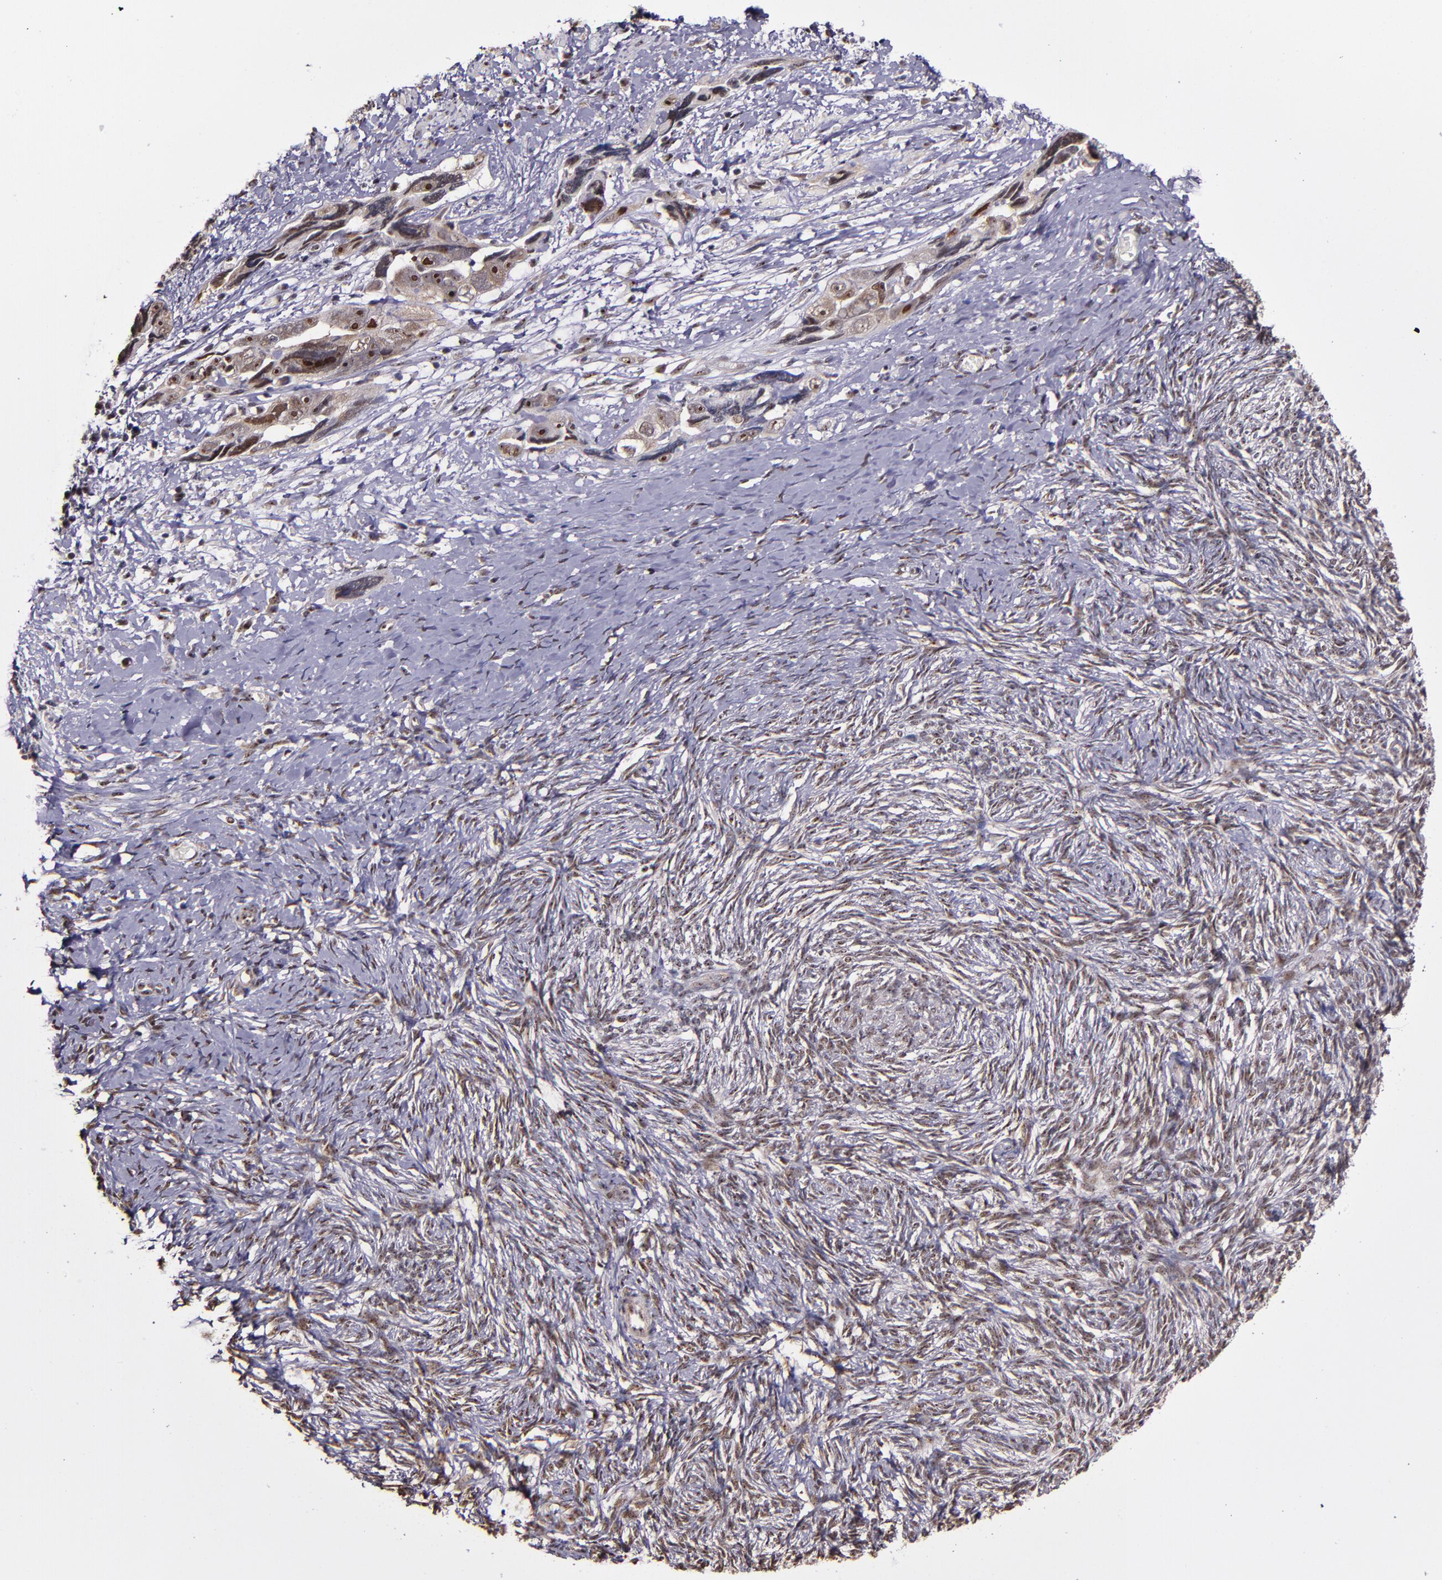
{"staining": {"intensity": "strong", "quantity": ">75%", "location": "cytoplasmic/membranous,nuclear"}, "tissue": "ovarian cancer", "cell_type": "Tumor cells", "image_type": "cancer", "snomed": [{"axis": "morphology", "description": "Normal tissue, NOS"}, {"axis": "morphology", "description": "Cystadenocarcinoma, serous, NOS"}, {"axis": "topography", "description": "Ovary"}], "caption": "Protein expression analysis of human ovarian cancer (serous cystadenocarcinoma) reveals strong cytoplasmic/membranous and nuclear staining in about >75% of tumor cells.", "gene": "CECR2", "patient": {"sex": "female", "age": 62}}